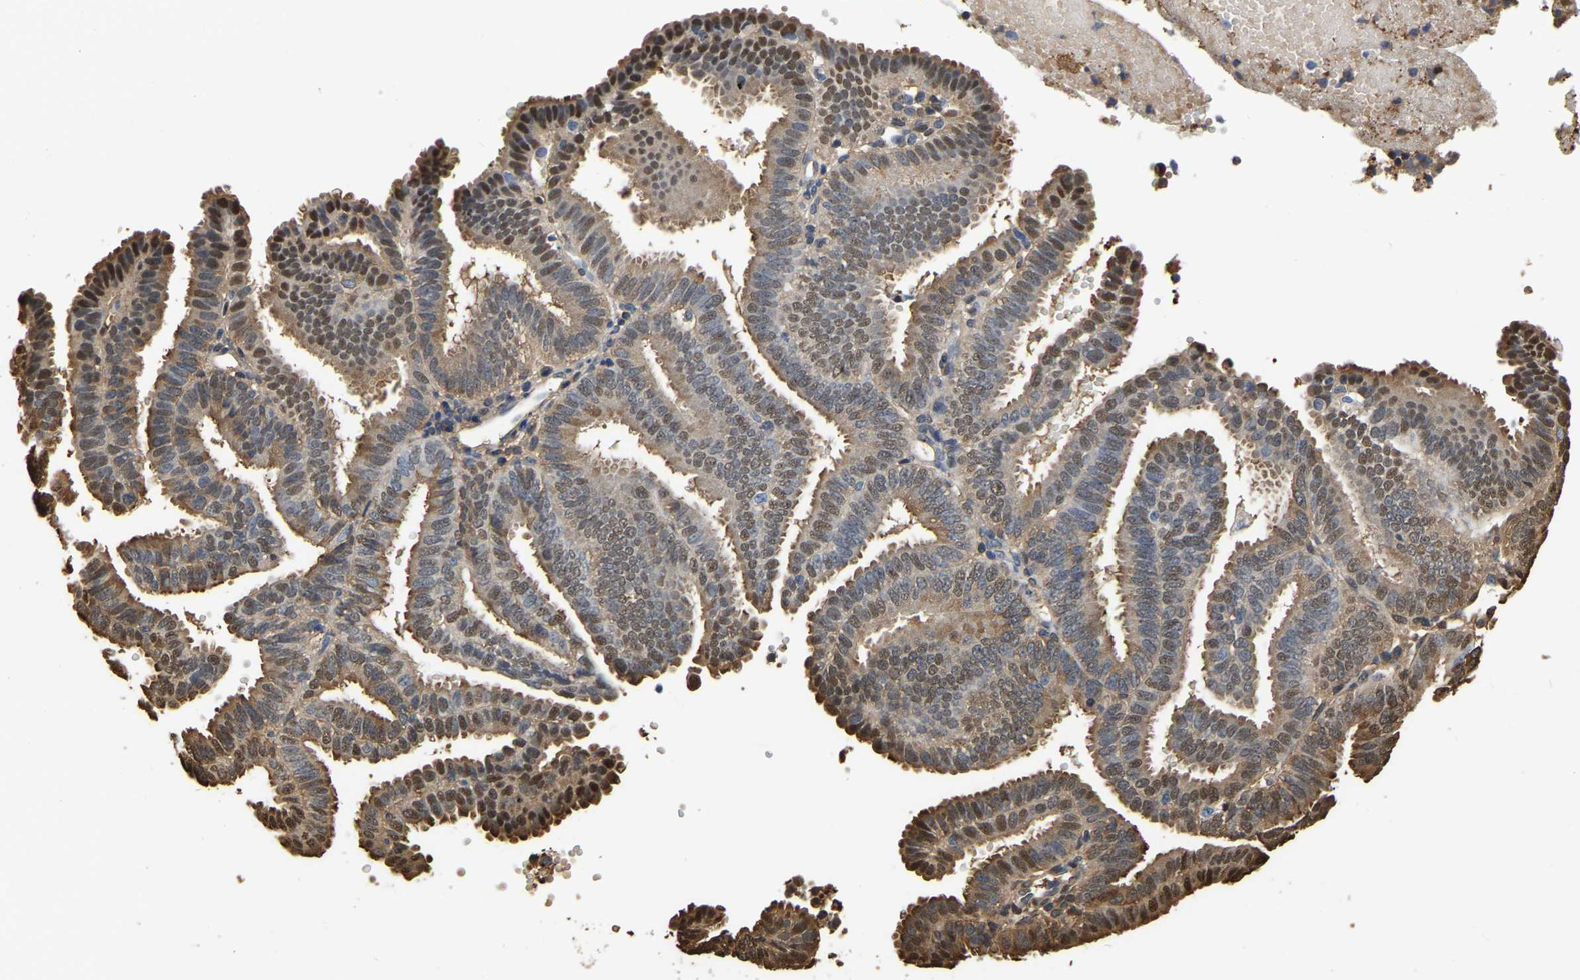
{"staining": {"intensity": "moderate", "quantity": ">75%", "location": "cytoplasmic/membranous,nuclear"}, "tissue": "endometrial cancer", "cell_type": "Tumor cells", "image_type": "cancer", "snomed": [{"axis": "morphology", "description": "Adenocarcinoma, NOS"}, {"axis": "topography", "description": "Endometrium"}], "caption": "Endometrial cancer stained with a brown dye reveals moderate cytoplasmic/membranous and nuclear positive expression in about >75% of tumor cells.", "gene": "LDHB", "patient": {"sex": "female", "age": 58}}